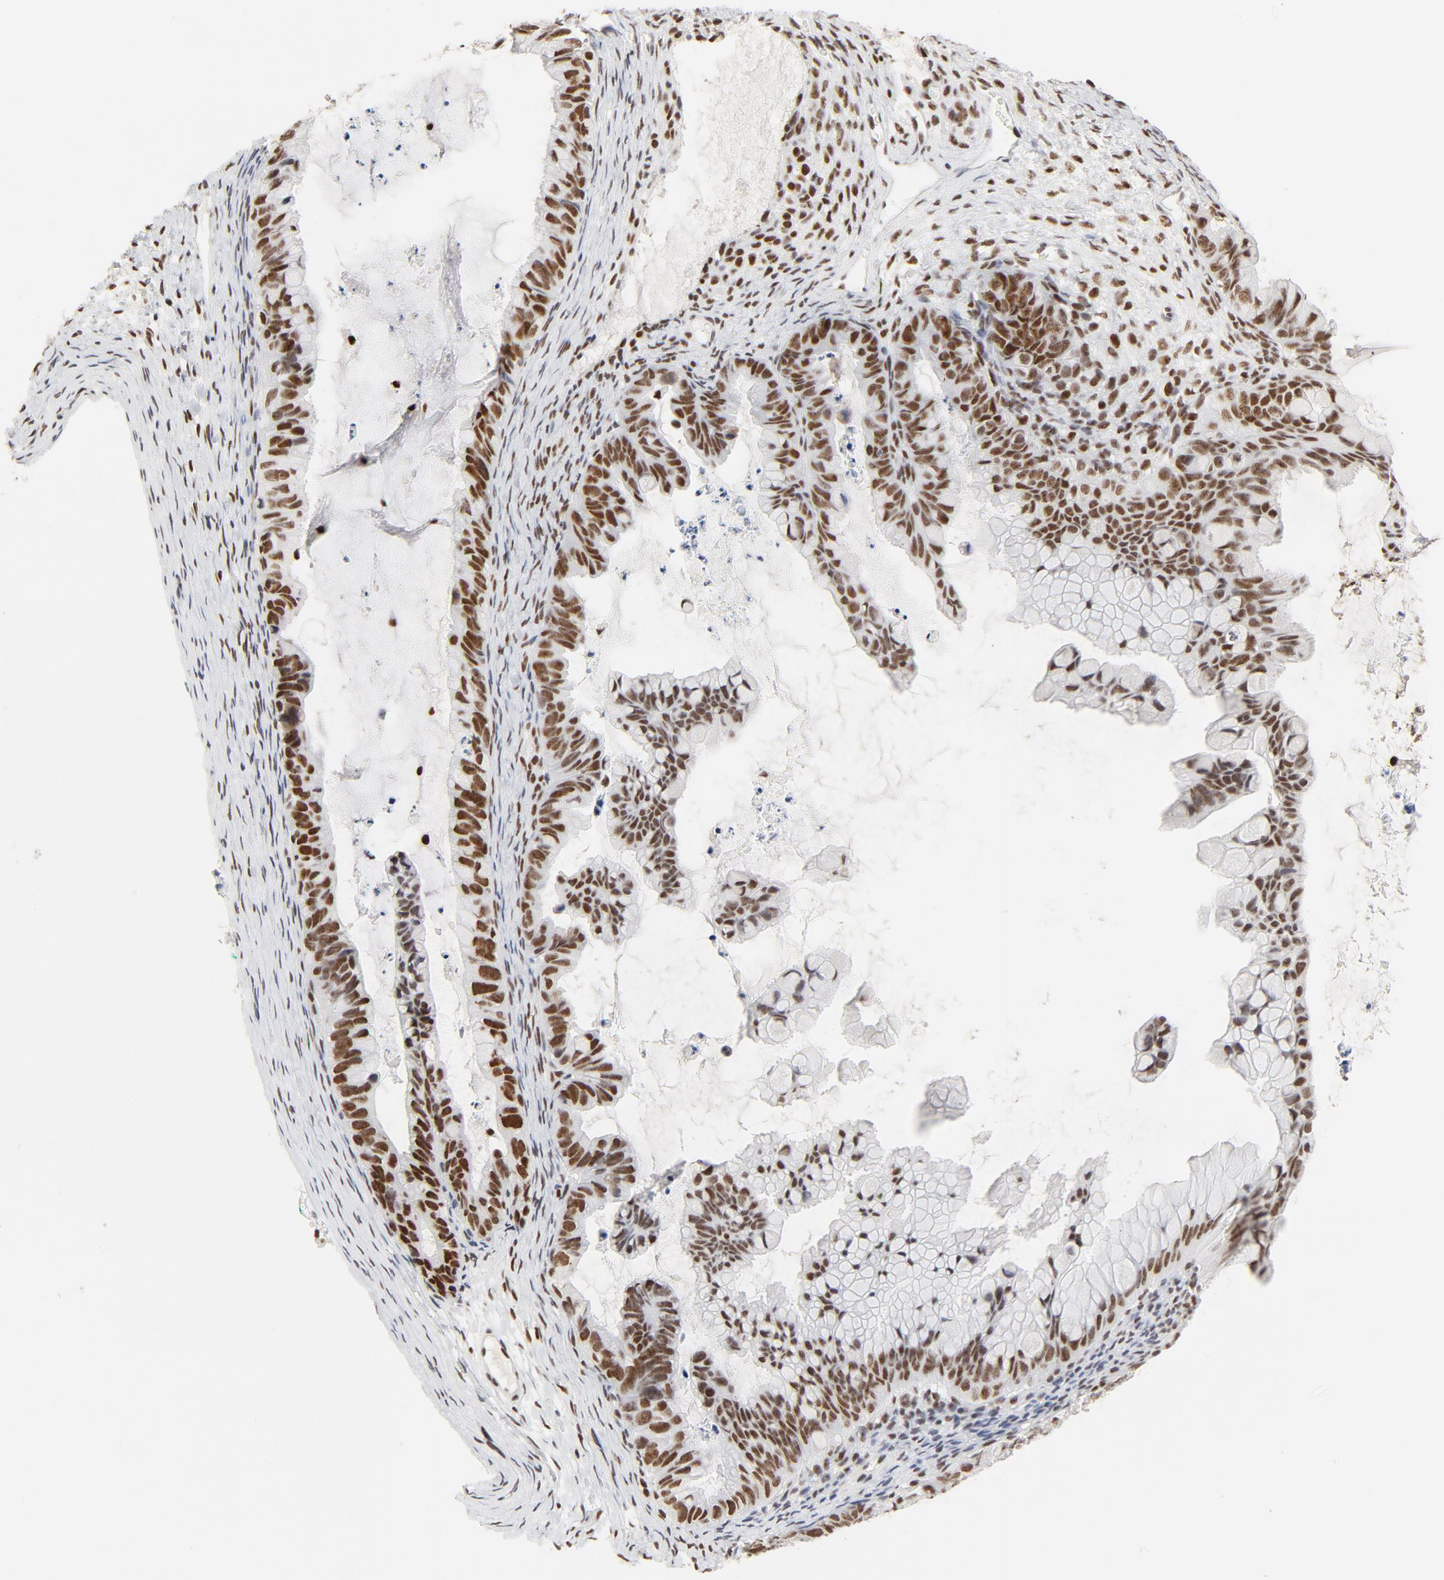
{"staining": {"intensity": "moderate", "quantity": ">75%", "location": "nuclear"}, "tissue": "ovarian cancer", "cell_type": "Tumor cells", "image_type": "cancer", "snomed": [{"axis": "morphology", "description": "Cystadenocarcinoma, mucinous, NOS"}, {"axis": "topography", "description": "Ovary"}], "caption": "IHC of human ovarian cancer (mucinous cystadenocarcinoma) displays medium levels of moderate nuclear positivity in approximately >75% of tumor cells. Using DAB (3,3'-diaminobenzidine) (brown) and hematoxylin (blue) stains, captured at high magnification using brightfield microscopy.", "gene": "GTF2H1", "patient": {"sex": "female", "age": 36}}